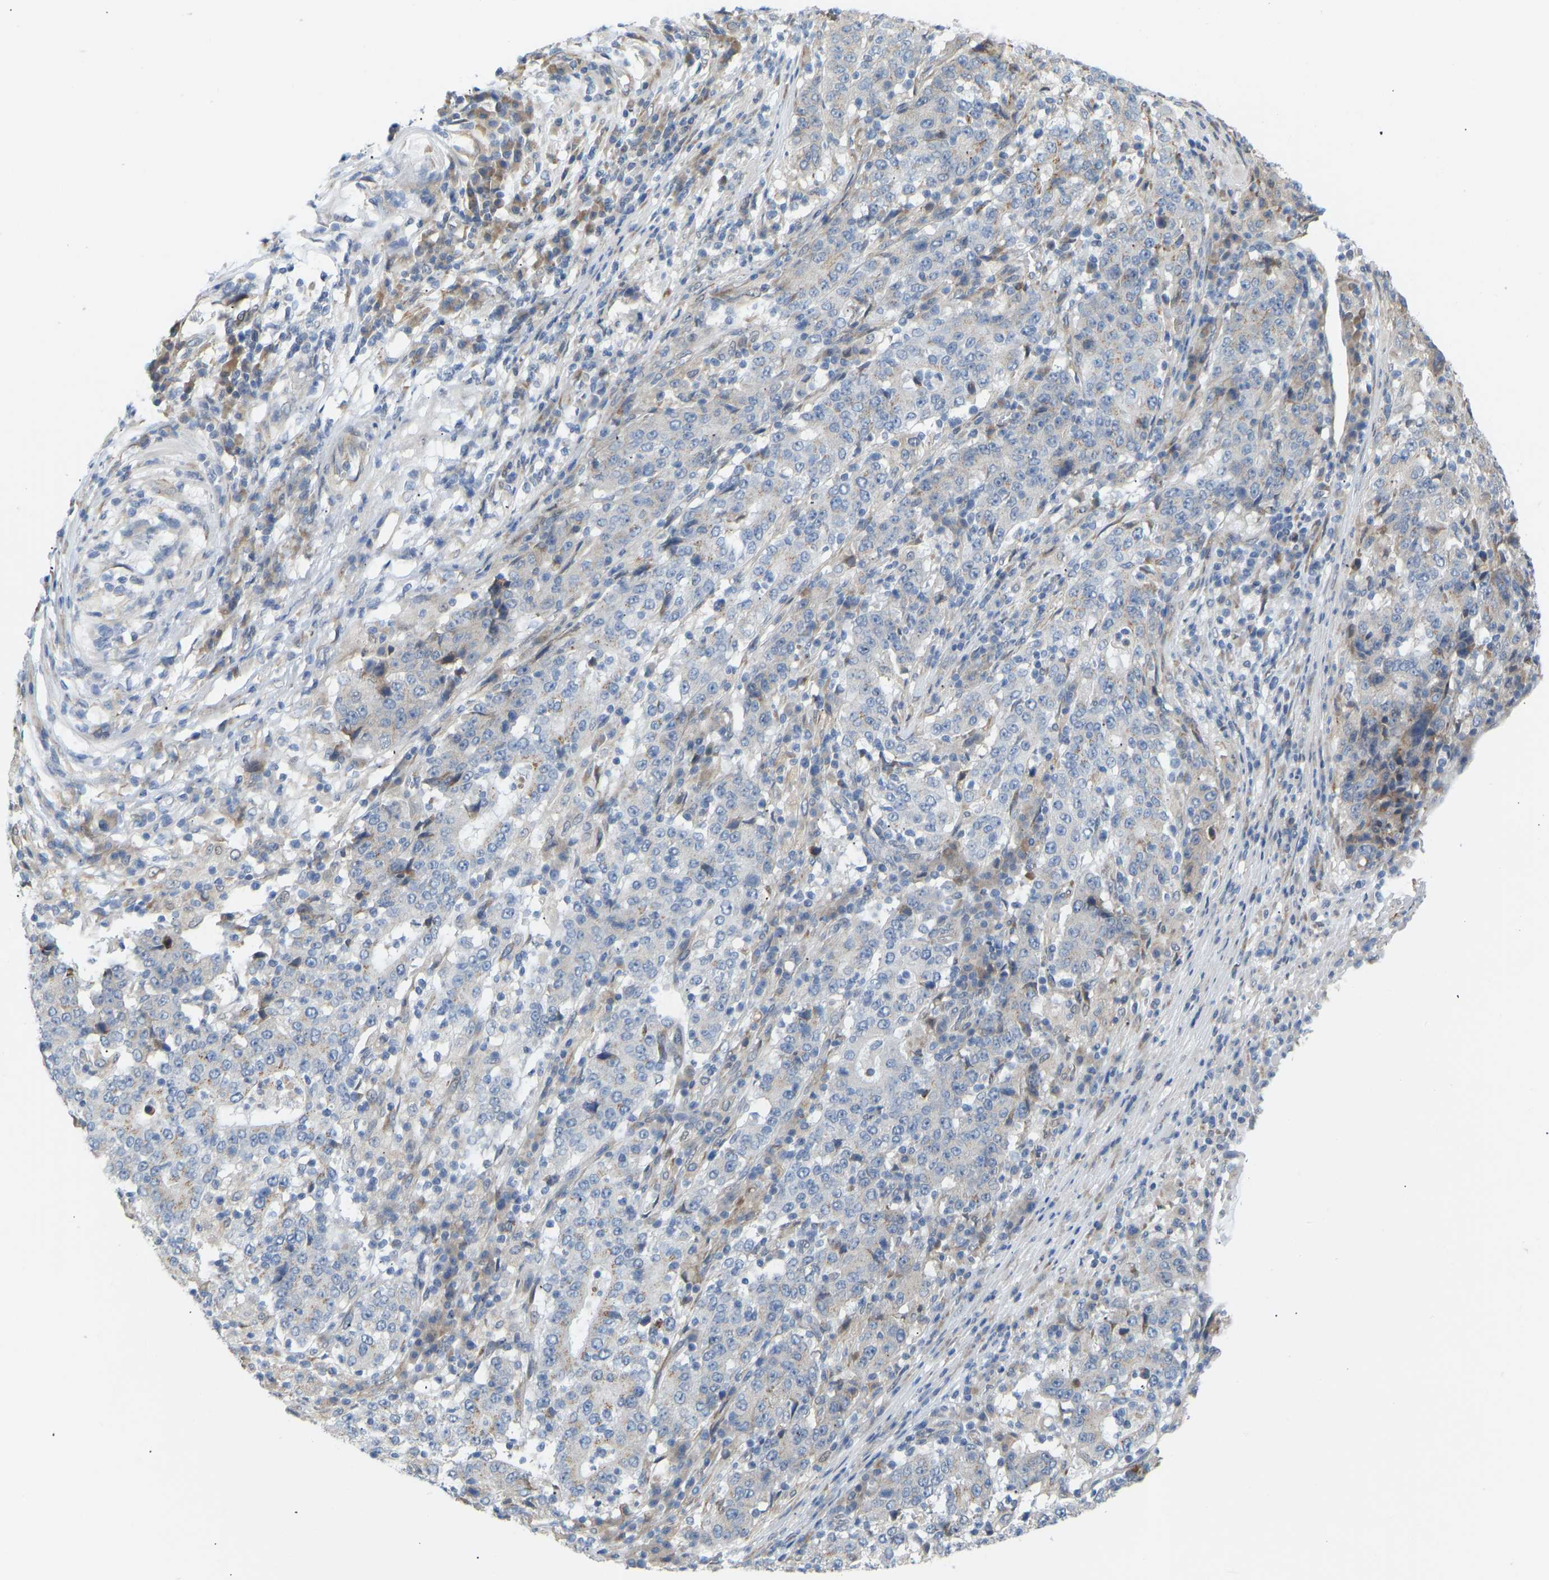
{"staining": {"intensity": "negative", "quantity": "none", "location": "none"}, "tissue": "stomach cancer", "cell_type": "Tumor cells", "image_type": "cancer", "snomed": [{"axis": "morphology", "description": "Adenocarcinoma, NOS"}, {"axis": "topography", "description": "Stomach"}], "caption": "Tumor cells show no significant positivity in stomach cancer. (Stains: DAB immunohistochemistry with hematoxylin counter stain, Microscopy: brightfield microscopy at high magnification).", "gene": "BEND3", "patient": {"sex": "male", "age": 59}}